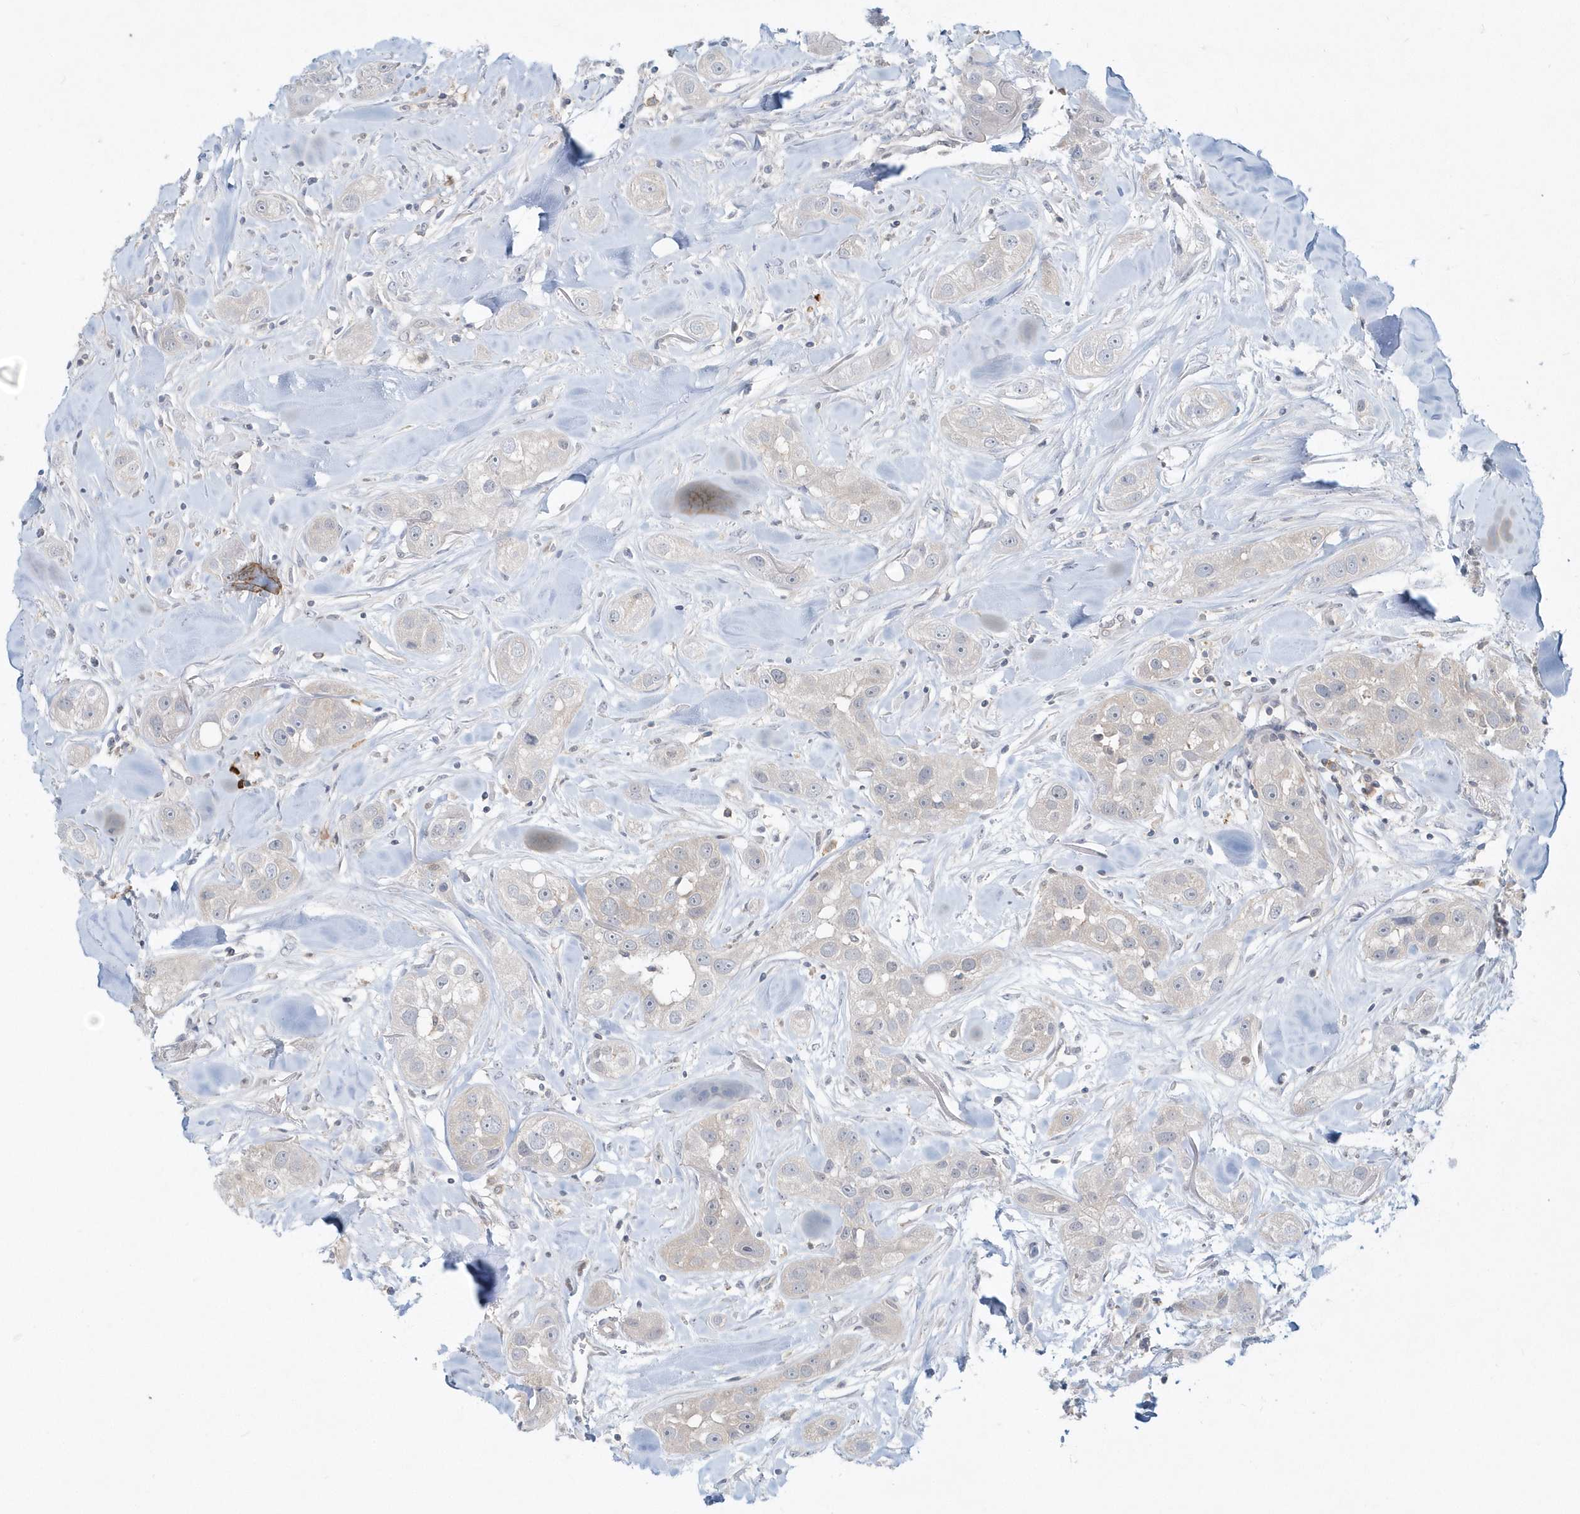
{"staining": {"intensity": "negative", "quantity": "none", "location": "none"}, "tissue": "head and neck cancer", "cell_type": "Tumor cells", "image_type": "cancer", "snomed": [{"axis": "morphology", "description": "Normal tissue, NOS"}, {"axis": "morphology", "description": "Squamous cell carcinoma, NOS"}, {"axis": "topography", "description": "Skeletal muscle"}, {"axis": "topography", "description": "Head-Neck"}], "caption": "The IHC image has no significant expression in tumor cells of head and neck squamous cell carcinoma tissue. (DAB (3,3'-diaminobenzidine) immunohistochemistry with hematoxylin counter stain).", "gene": "RNF7", "patient": {"sex": "male", "age": 51}}